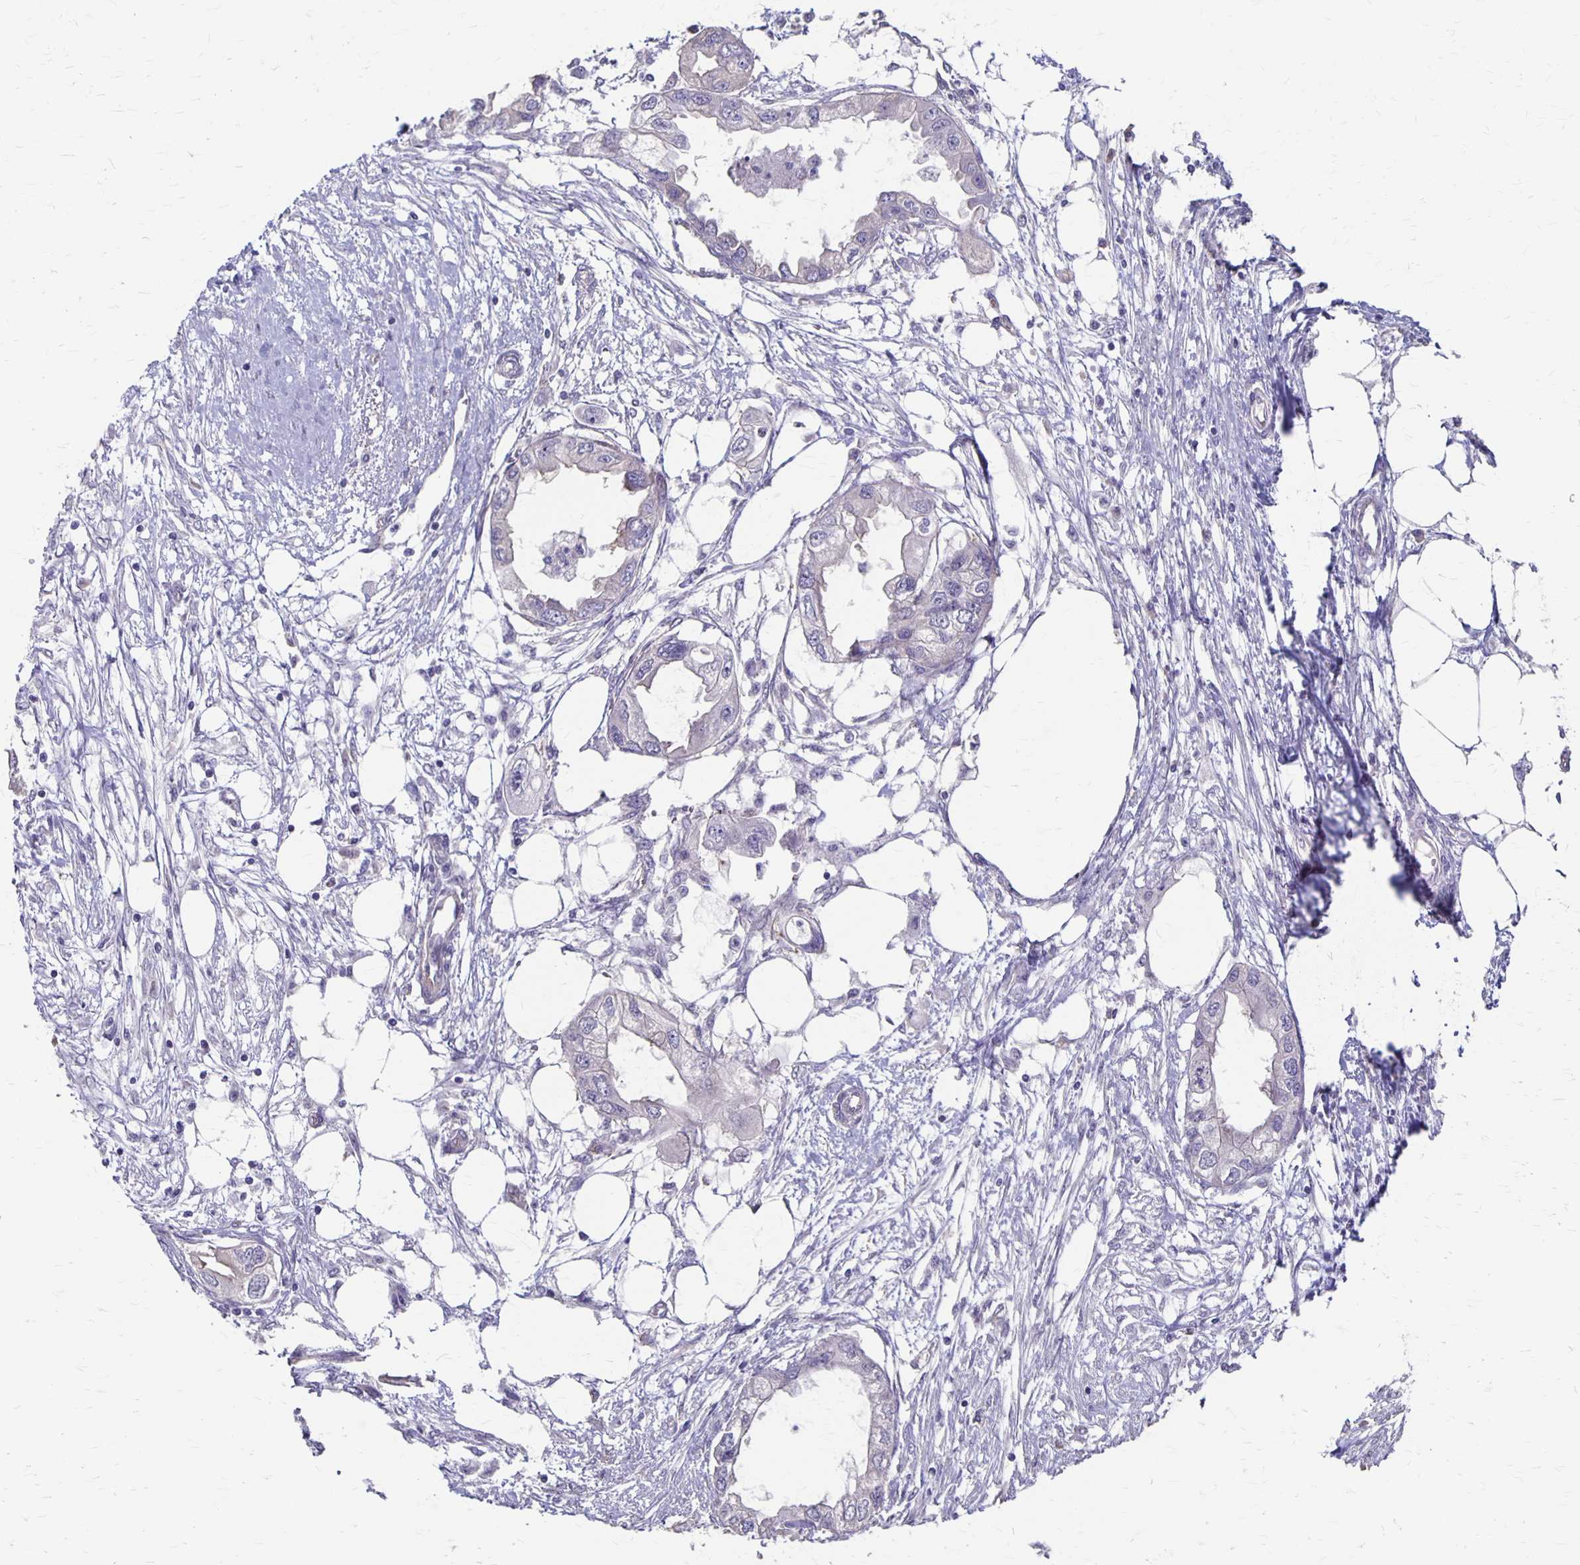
{"staining": {"intensity": "negative", "quantity": "none", "location": "none"}, "tissue": "endometrial cancer", "cell_type": "Tumor cells", "image_type": "cancer", "snomed": [{"axis": "morphology", "description": "Adenocarcinoma, NOS"}, {"axis": "morphology", "description": "Adenocarcinoma, metastatic, NOS"}, {"axis": "topography", "description": "Adipose tissue"}, {"axis": "topography", "description": "Endometrium"}], "caption": "Metastatic adenocarcinoma (endometrial) stained for a protein using immunohistochemistry shows no expression tumor cells.", "gene": "PPP1R3E", "patient": {"sex": "female", "age": 67}}